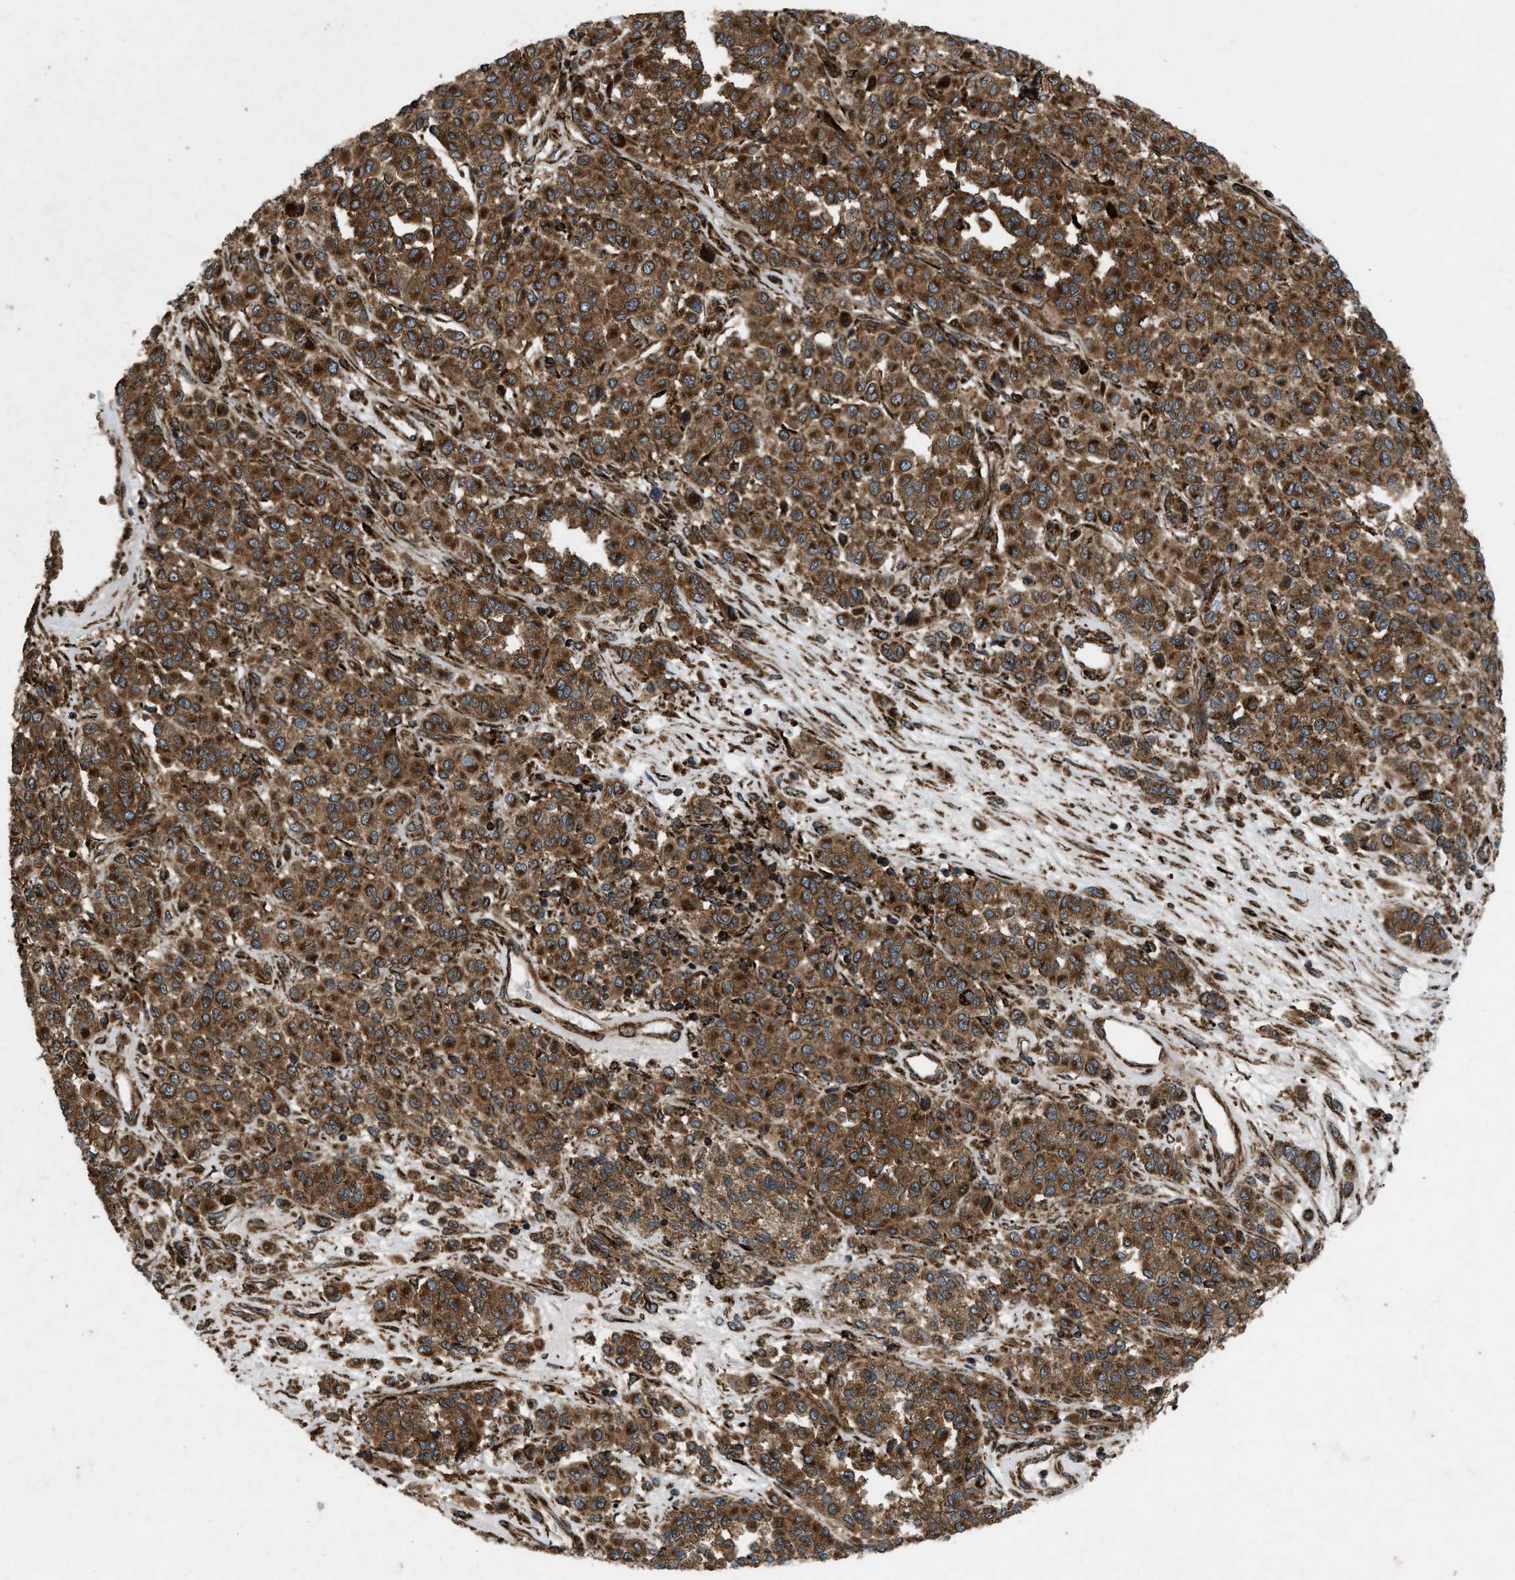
{"staining": {"intensity": "strong", "quantity": ">75%", "location": "cytoplasmic/membranous"}, "tissue": "melanoma", "cell_type": "Tumor cells", "image_type": "cancer", "snomed": [{"axis": "morphology", "description": "Malignant melanoma, Metastatic site"}, {"axis": "topography", "description": "Pancreas"}], "caption": "Strong cytoplasmic/membranous staining for a protein is present in about >75% of tumor cells of malignant melanoma (metastatic site) using immunohistochemistry.", "gene": "PER3", "patient": {"sex": "female", "age": 30}}